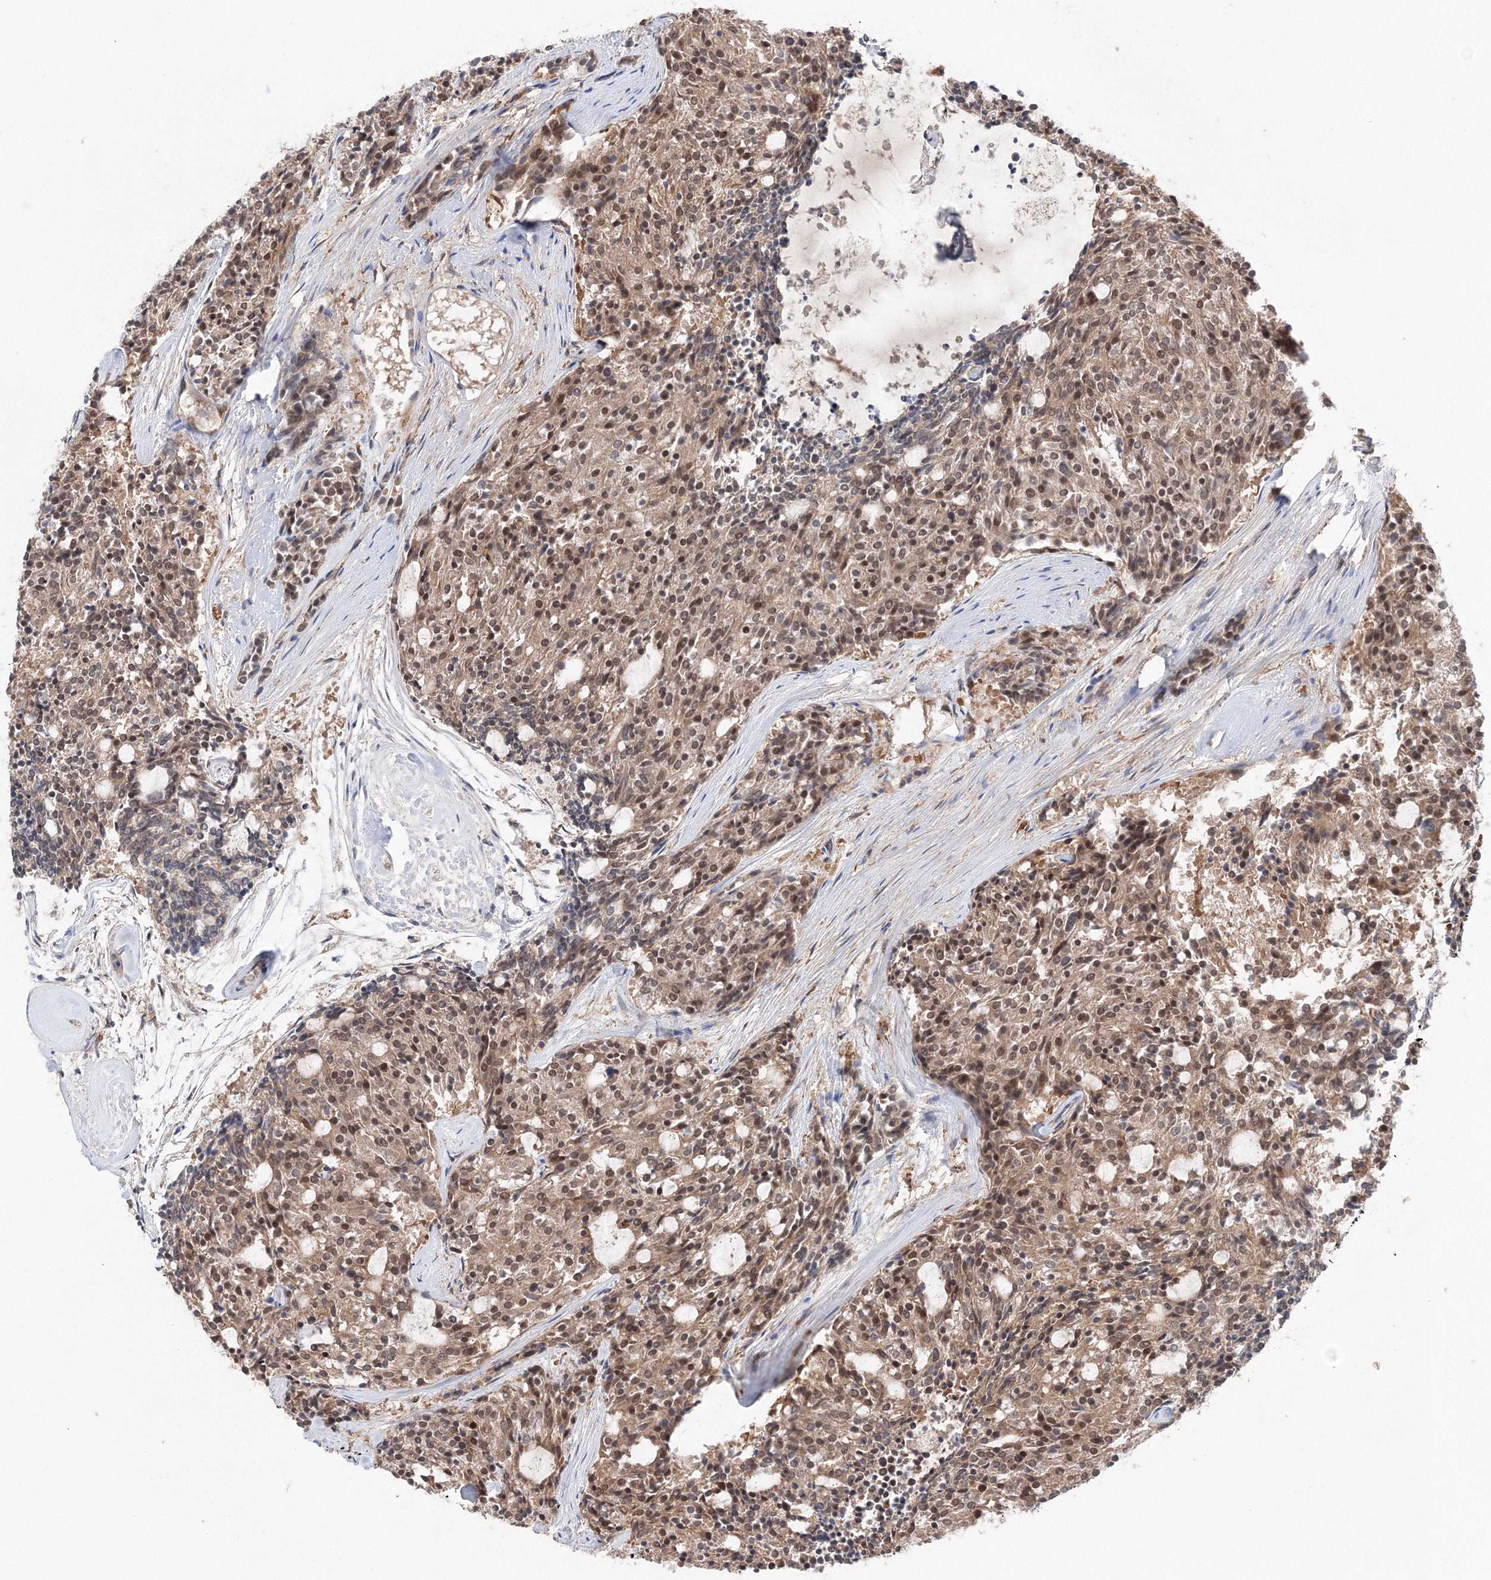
{"staining": {"intensity": "moderate", "quantity": ">75%", "location": "cytoplasmic/membranous,nuclear"}, "tissue": "carcinoid", "cell_type": "Tumor cells", "image_type": "cancer", "snomed": [{"axis": "morphology", "description": "Carcinoid, malignant, NOS"}, {"axis": "topography", "description": "Pancreas"}], "caption": "A medium amount of moderate cytoplasmic/membranous and nuclear expression is identified in approximately >75% of tumor cells in malignant carcinoid tissue. (IHC, brightfield microscopy, high magnification).", "gene": "DIS3L2", "patient": {"sex": "female", "age": 54}}